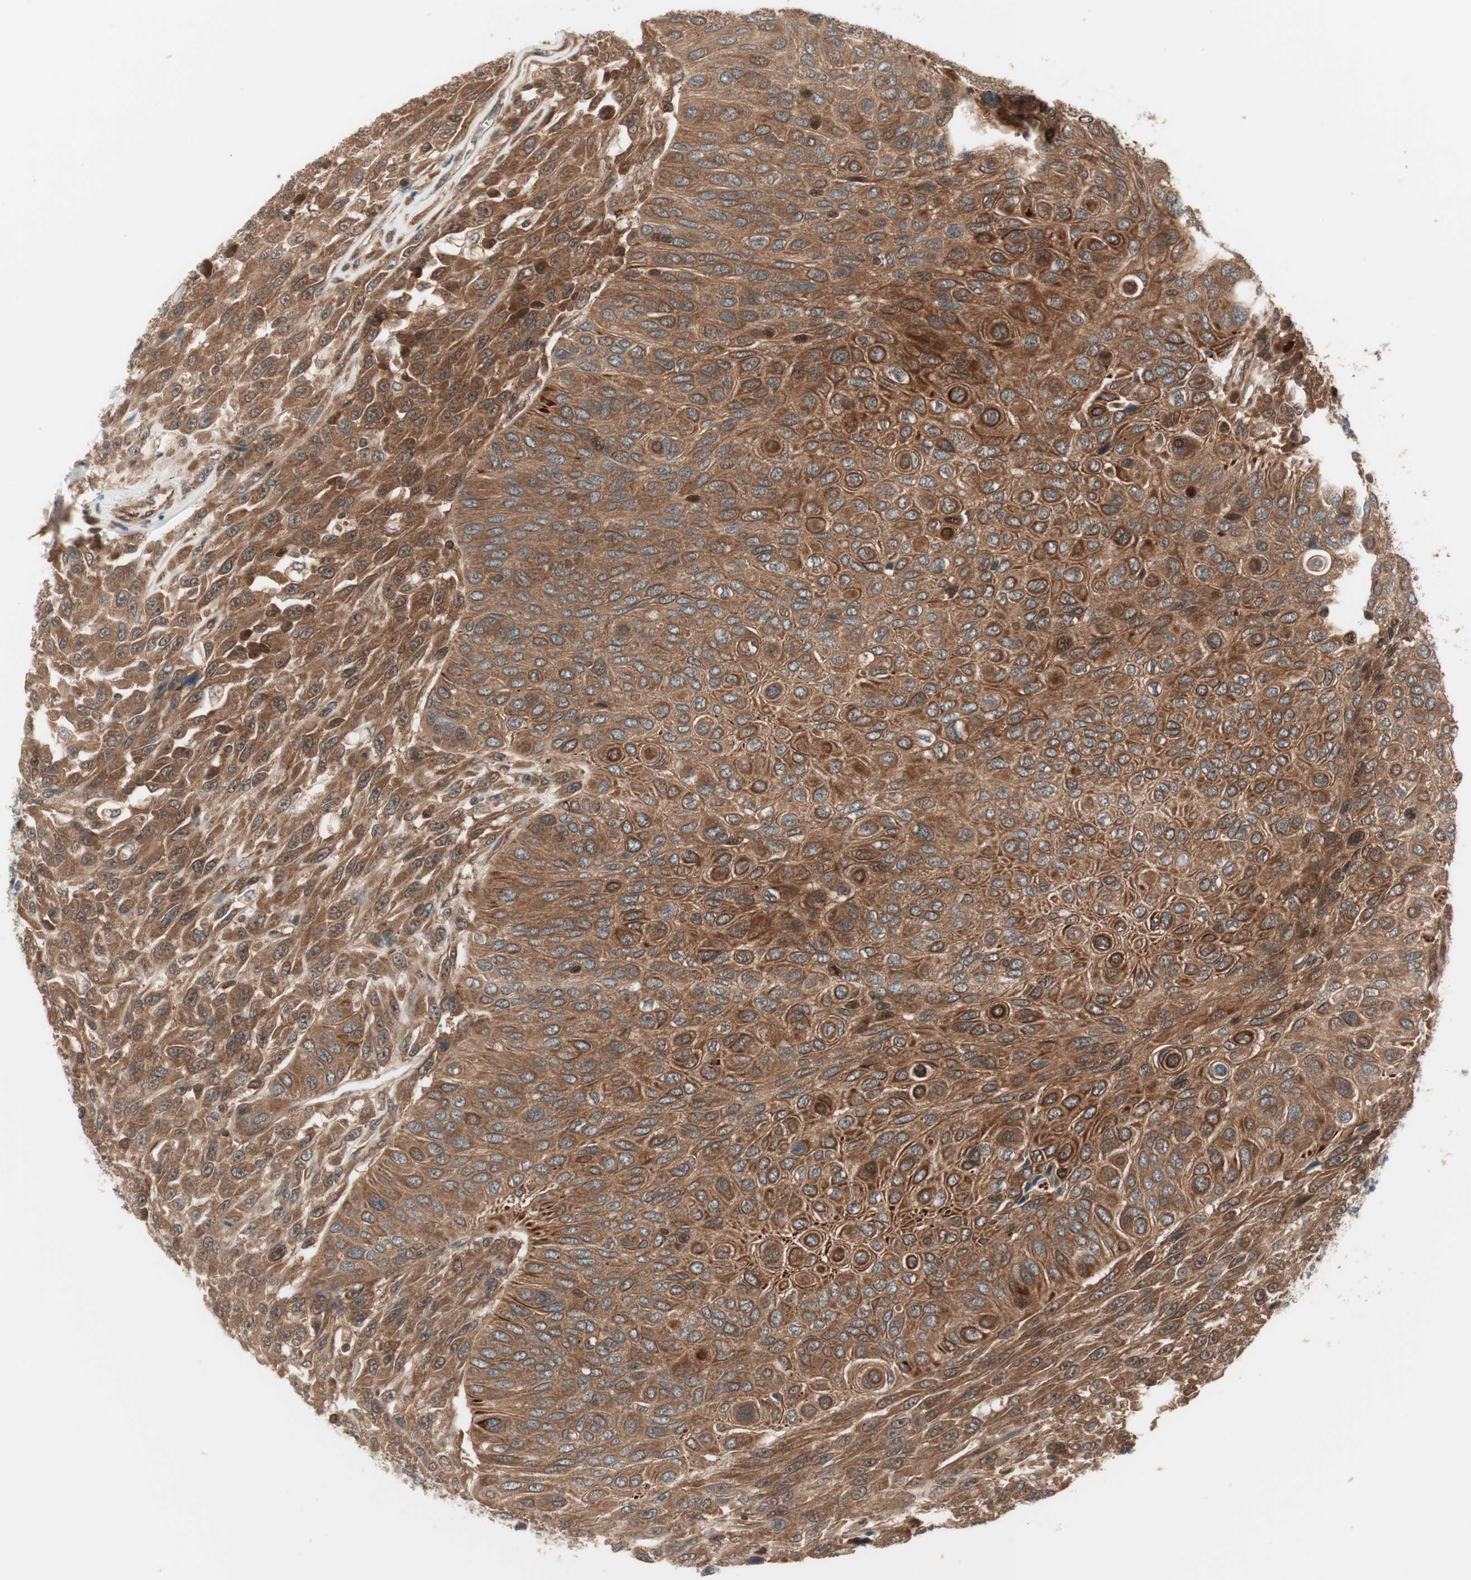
{"staining": {"intensity": "moderate", "quantity": ">75%", "location": "cytoplasmic/membranous"}, "tissue": "urothelial cancer", "cell_type": "Tumor cells", "image_type": "cancer", "snomed": [{"axis": "morphology", "description": "Urothelial carcinoma, High grade"}, {"axis": "topography", "description": "Urinary bladder"}], "caption": "The micrograph exhibits immunohistochemical staining of urothelial cancer. There is moderate cytoplasmic/membranous positivity is identified in about >75% of tumor cells.", "gene": "PRKG2", "patient": {"sex": "male", "age": 66}}